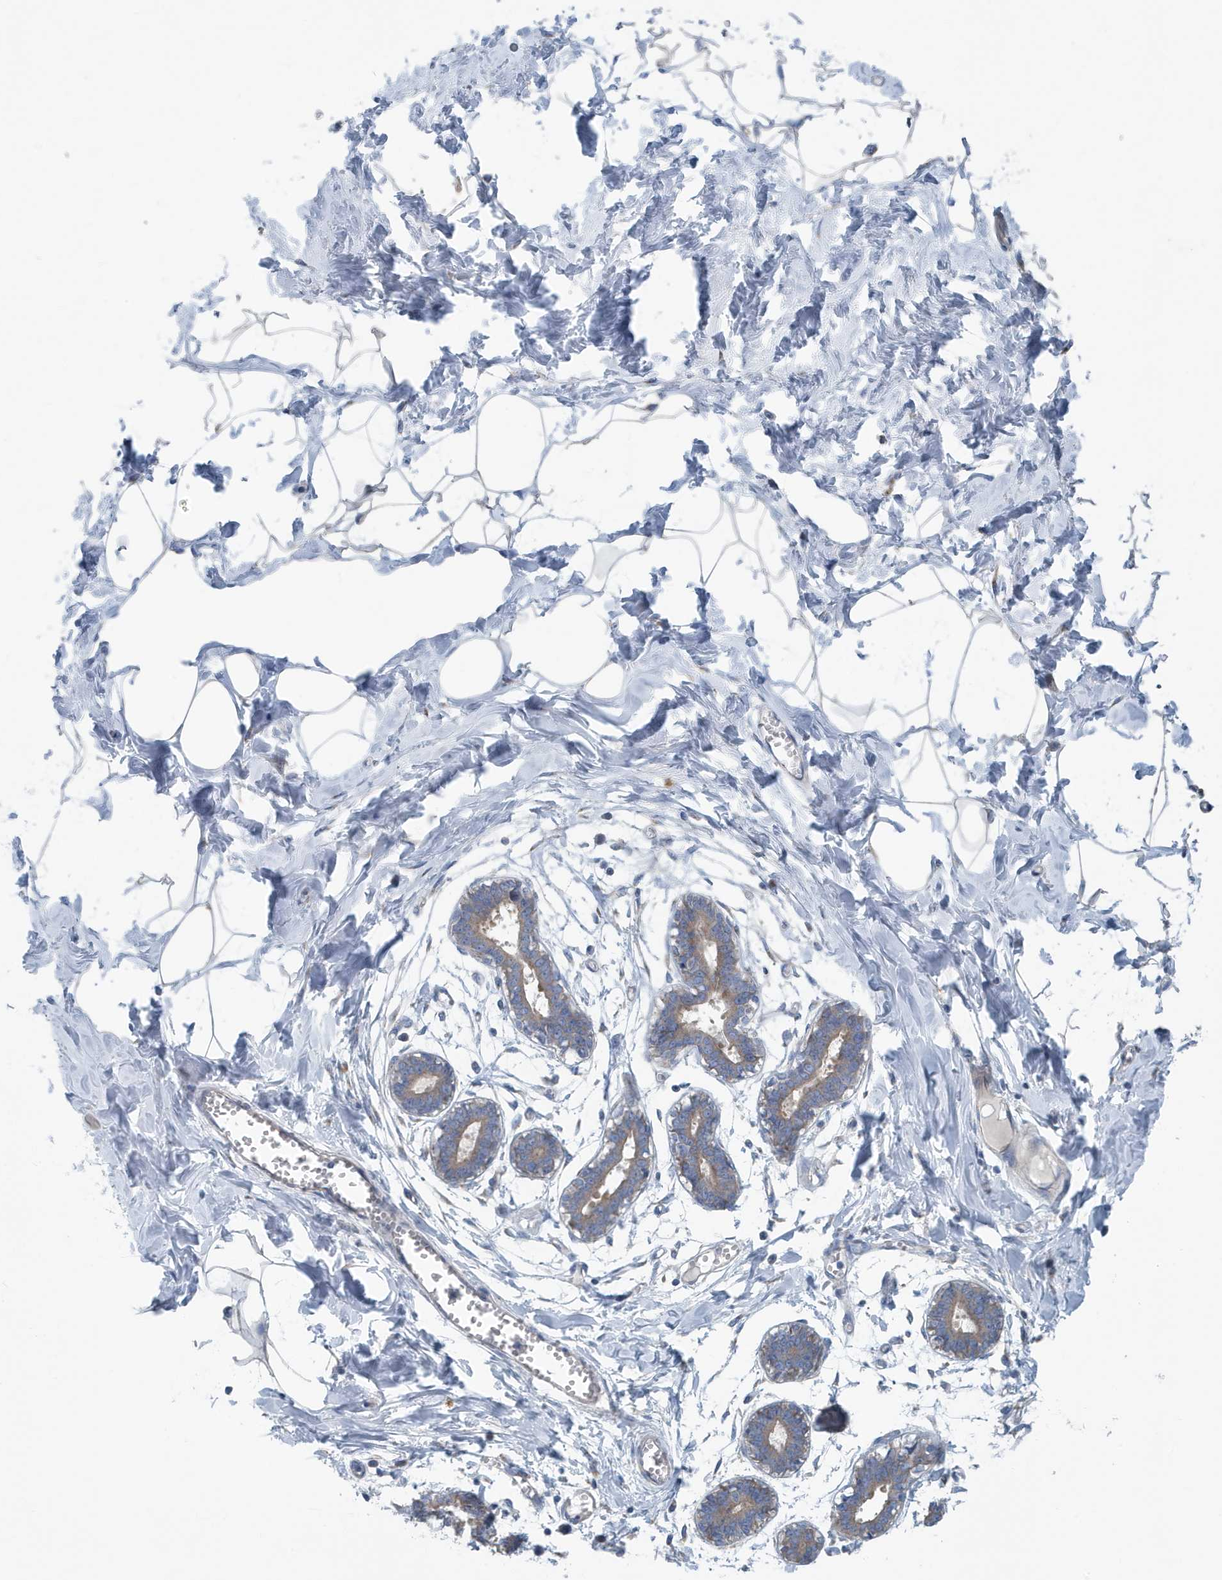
{"staining": {"intensity": "negative", "quantity": "none", "location": "none"}, "tissue": "breast", "cell_type": "Adipocytes", "image_type": "normal", "snomed": [{"axis": "morphology", "description": "Normal tissue, NOS"}, {"axis": "topography", "description": "Breast"}], "caption": "Immunohistochemistry micrograph of benign human breast stained for a protein (brown), which displays no staining in adipocytes.", "gene": "PPM1M", "patient": {"sex": "female", "age": 27}}